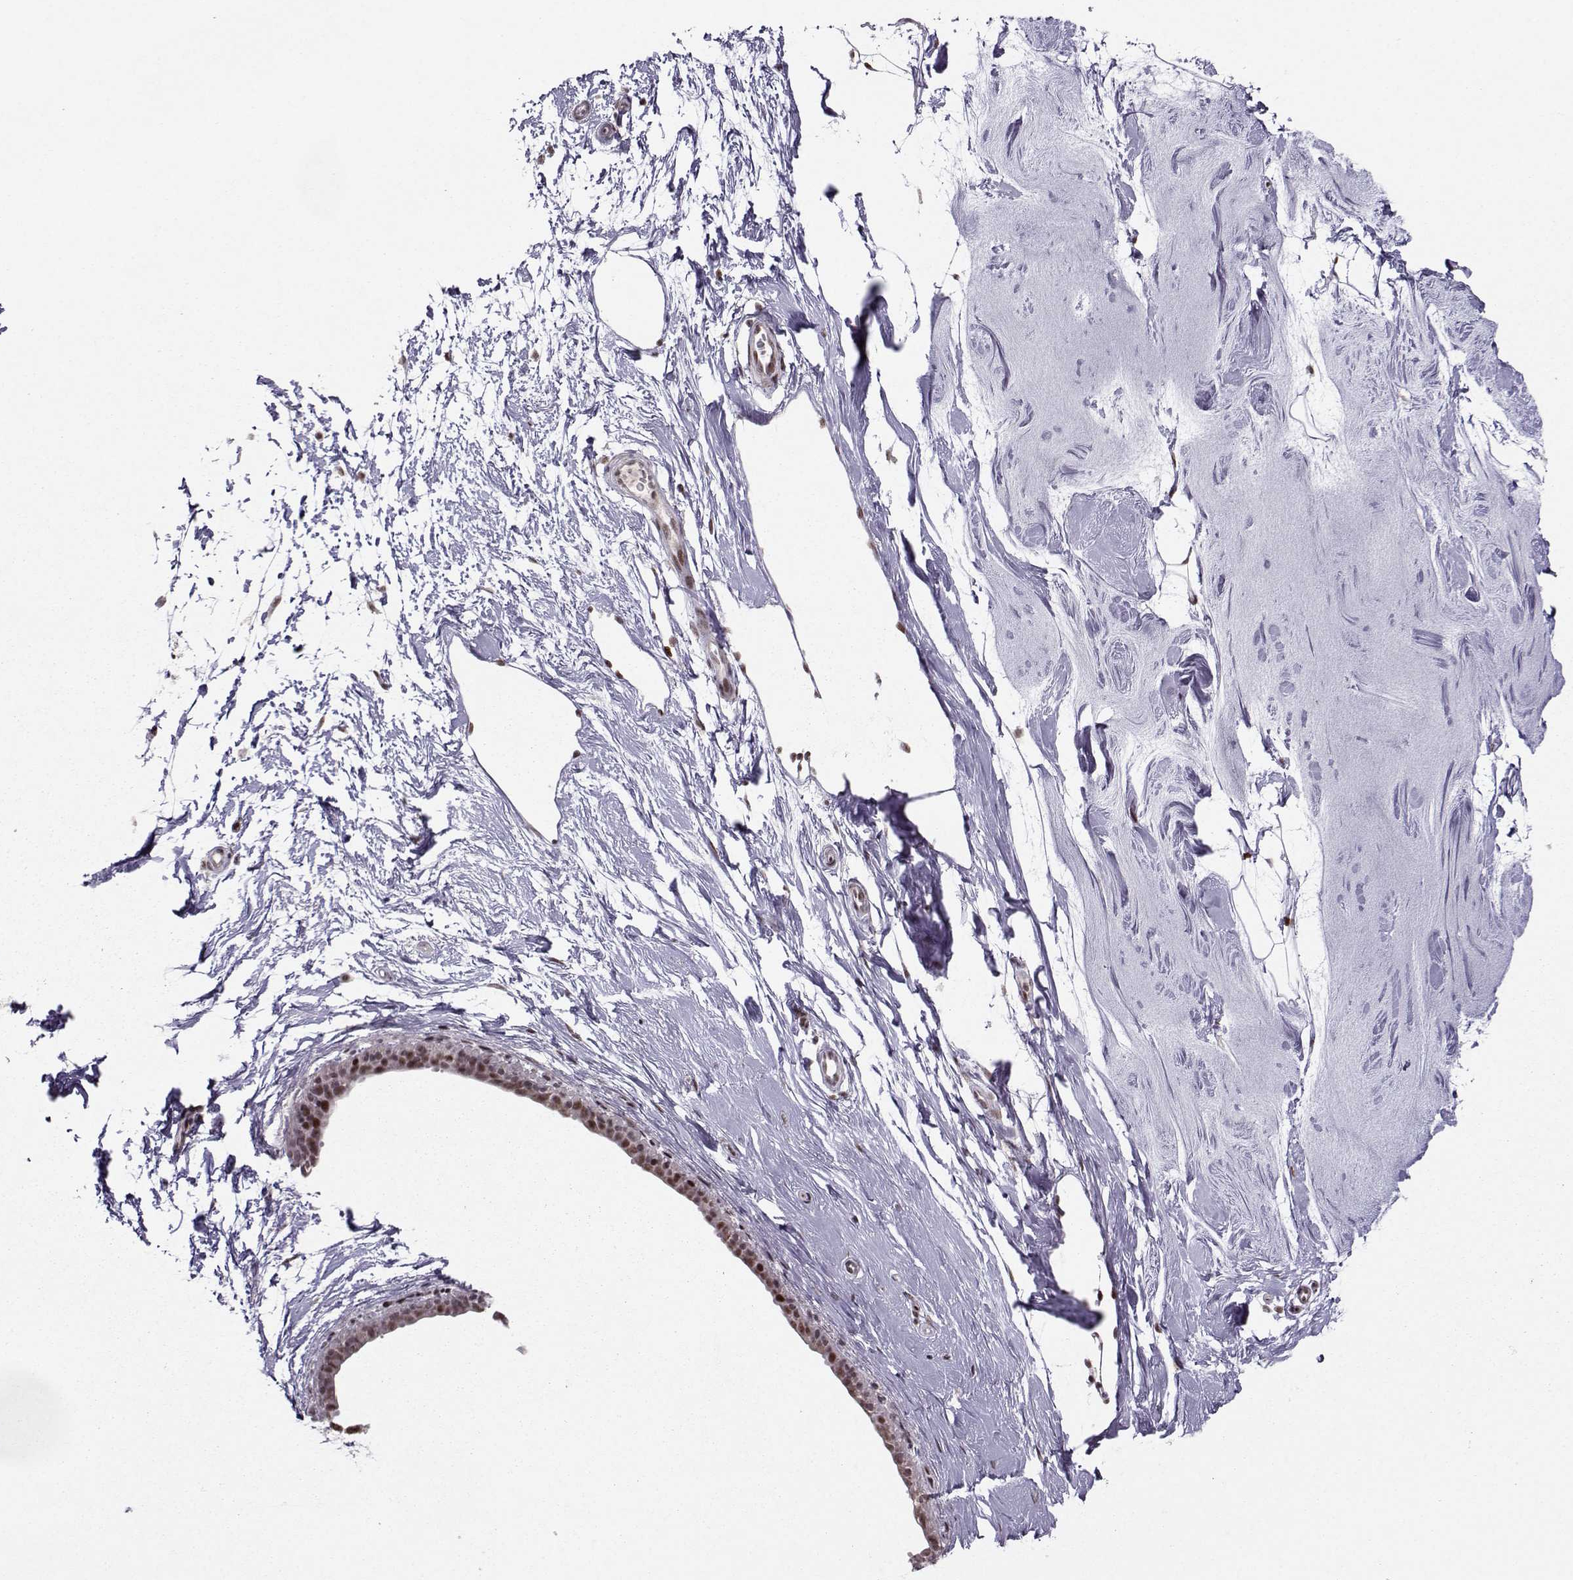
{"staining": {"intensity": "moderate", "quantity": ">75%", "location": "nuclear"}, "tissue": "breast", "cell_type": "Adipocytes", "image_type": "normal", "snomed": [{"axis": "morphology", "description": "Normal tissue, NOS"}, {"axis": "topography", "description": "Breast"}], "caption": "This micrograph exhibits immunohistochemistry (IHC) staining of normal breast, with medium moderate nuclear positivity in about >75% of adipocytes.", "gene": "SNAPC2", "patient": {"sex": "female", "age": 49}}